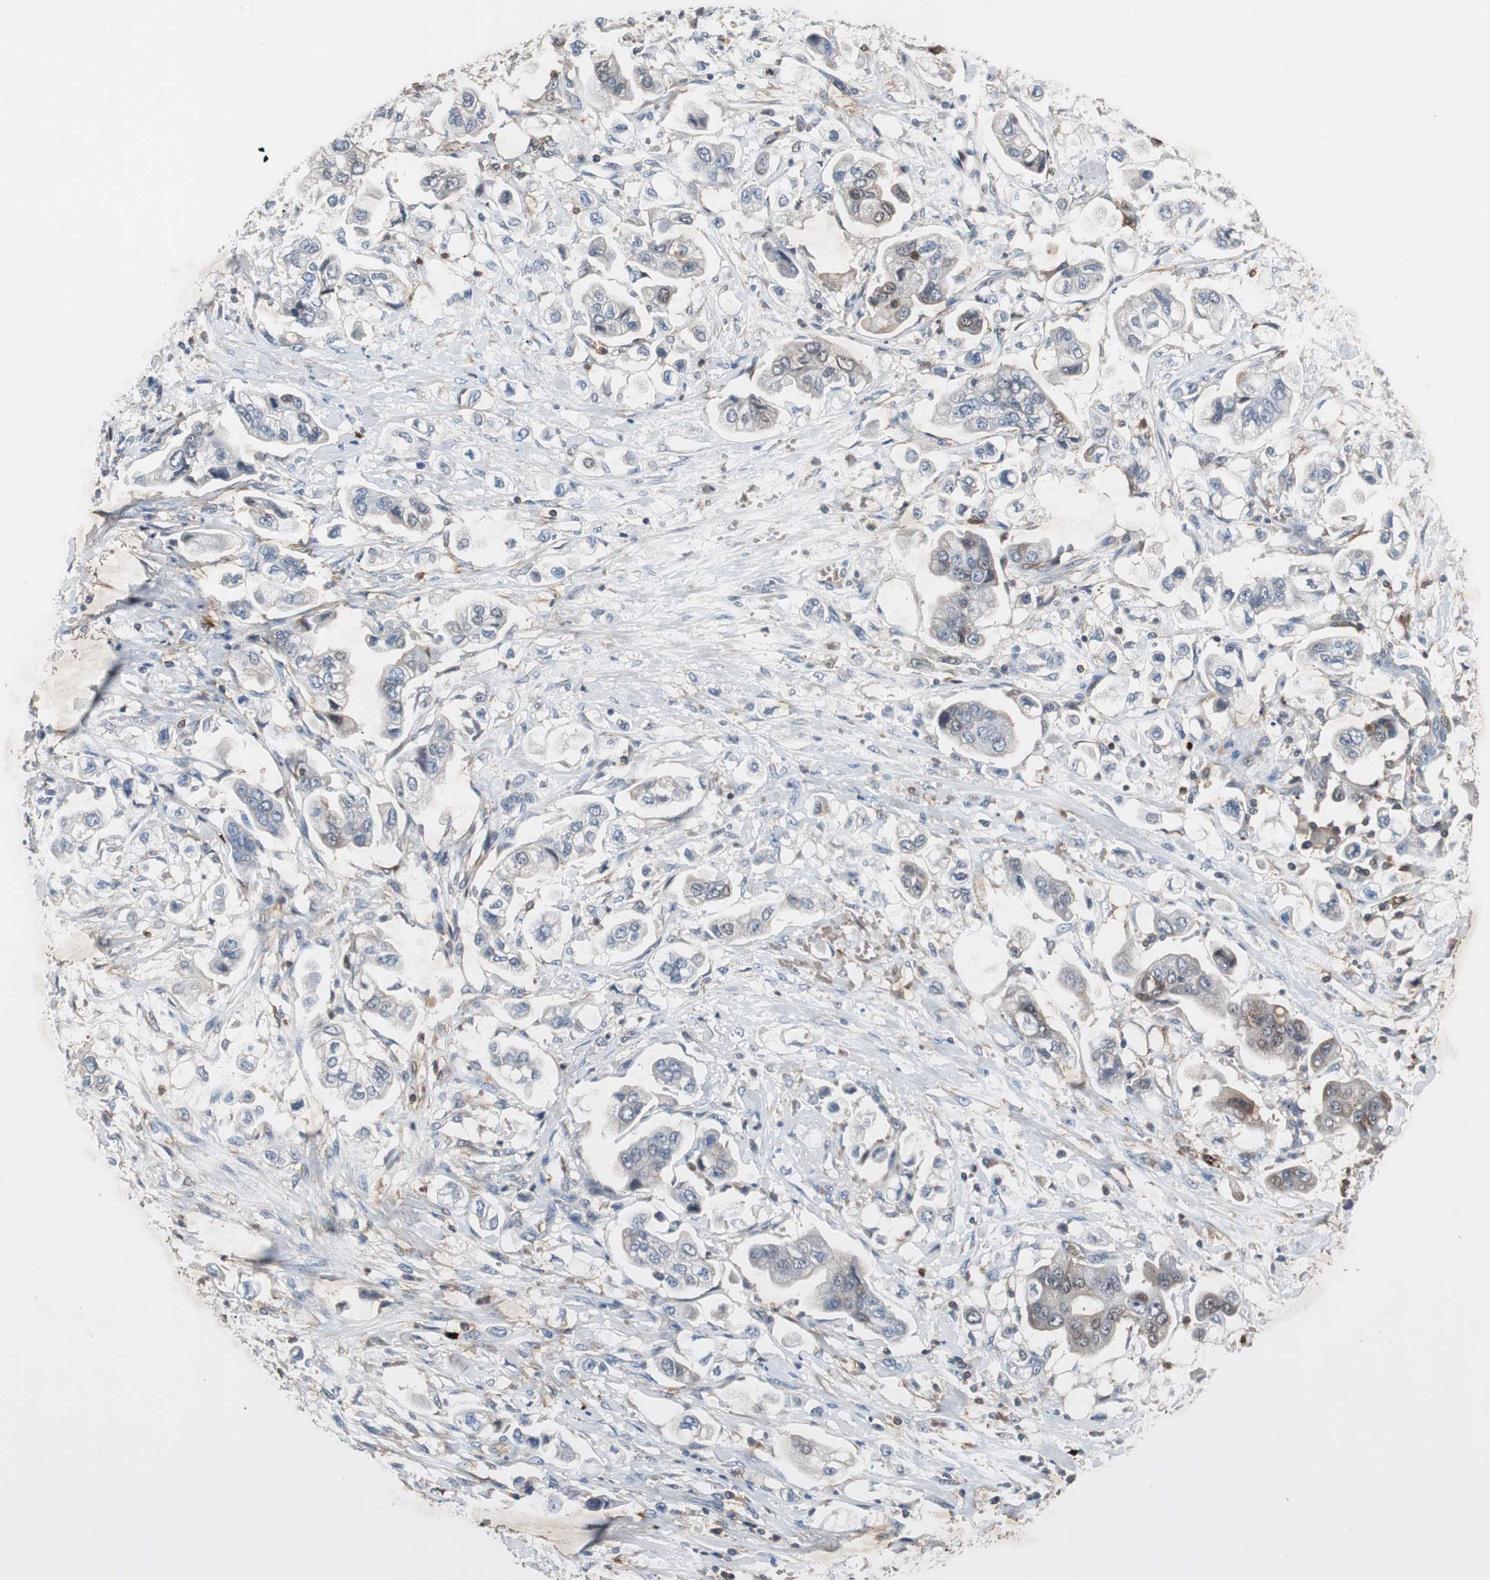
{"staining": {"intensity": "weak", "quantity": "<25%", "location": "cytoplasmic/membranous"}, "tissue": "stomach cancer", "cell_type": "Tumor cells", "image_type": "cancer", "snomed": [{"axis": "morphology", "description": "Adenocarcinoma, NOS"}, {"axis": "topography", "description": "Stomach"}], "caption": "Histopathology image shows no protein staining in tumor cells of stomach cancer (adenocarcinoma) tissue.", "gene": "CALB2", "patient": {"sex": "male", "age": 62}}